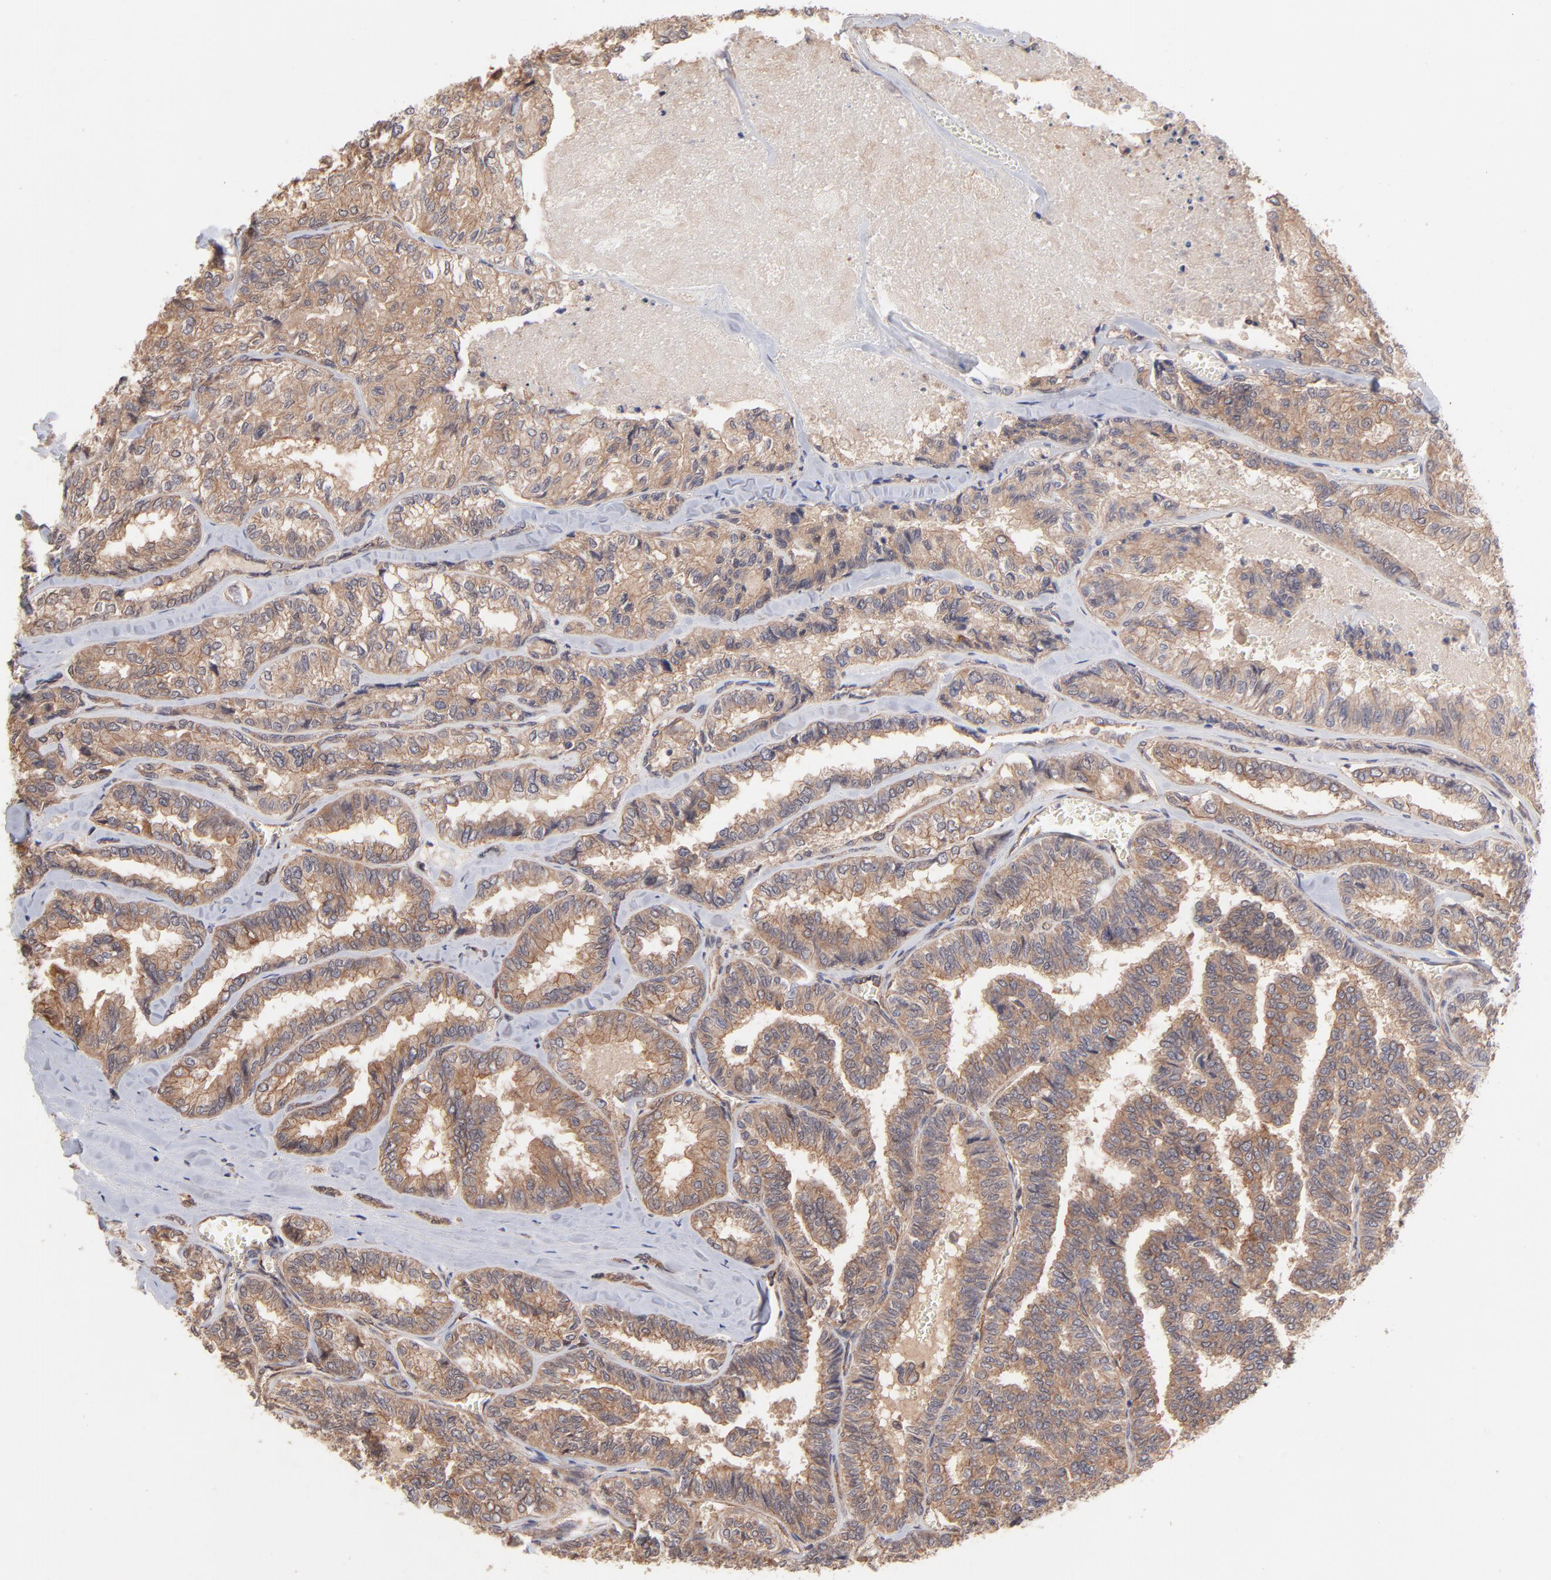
{"staining": {"intensity": "moderate", "quantity": ">75%", "location": "cytoplasmic/membranous"}, "tissue": "thyroid cancer", "cell_type": "Tumor cells", "image_type": "cancer", "snomed": [{"axis": "morphology", "description": "Papillary adenocarcinoma, NOS"}, {"axis": "topography", "description": "Thyroid gland"}], "caption": "Thyroid cancer (papillary adenocarcinoma) stained for a protein (brown) exhibits moderate cytoplasmic/membranous positive expression in about >75% of tumor cells.", "gene": "STAP2", "patient": {"sex": "female", "age": 35}}